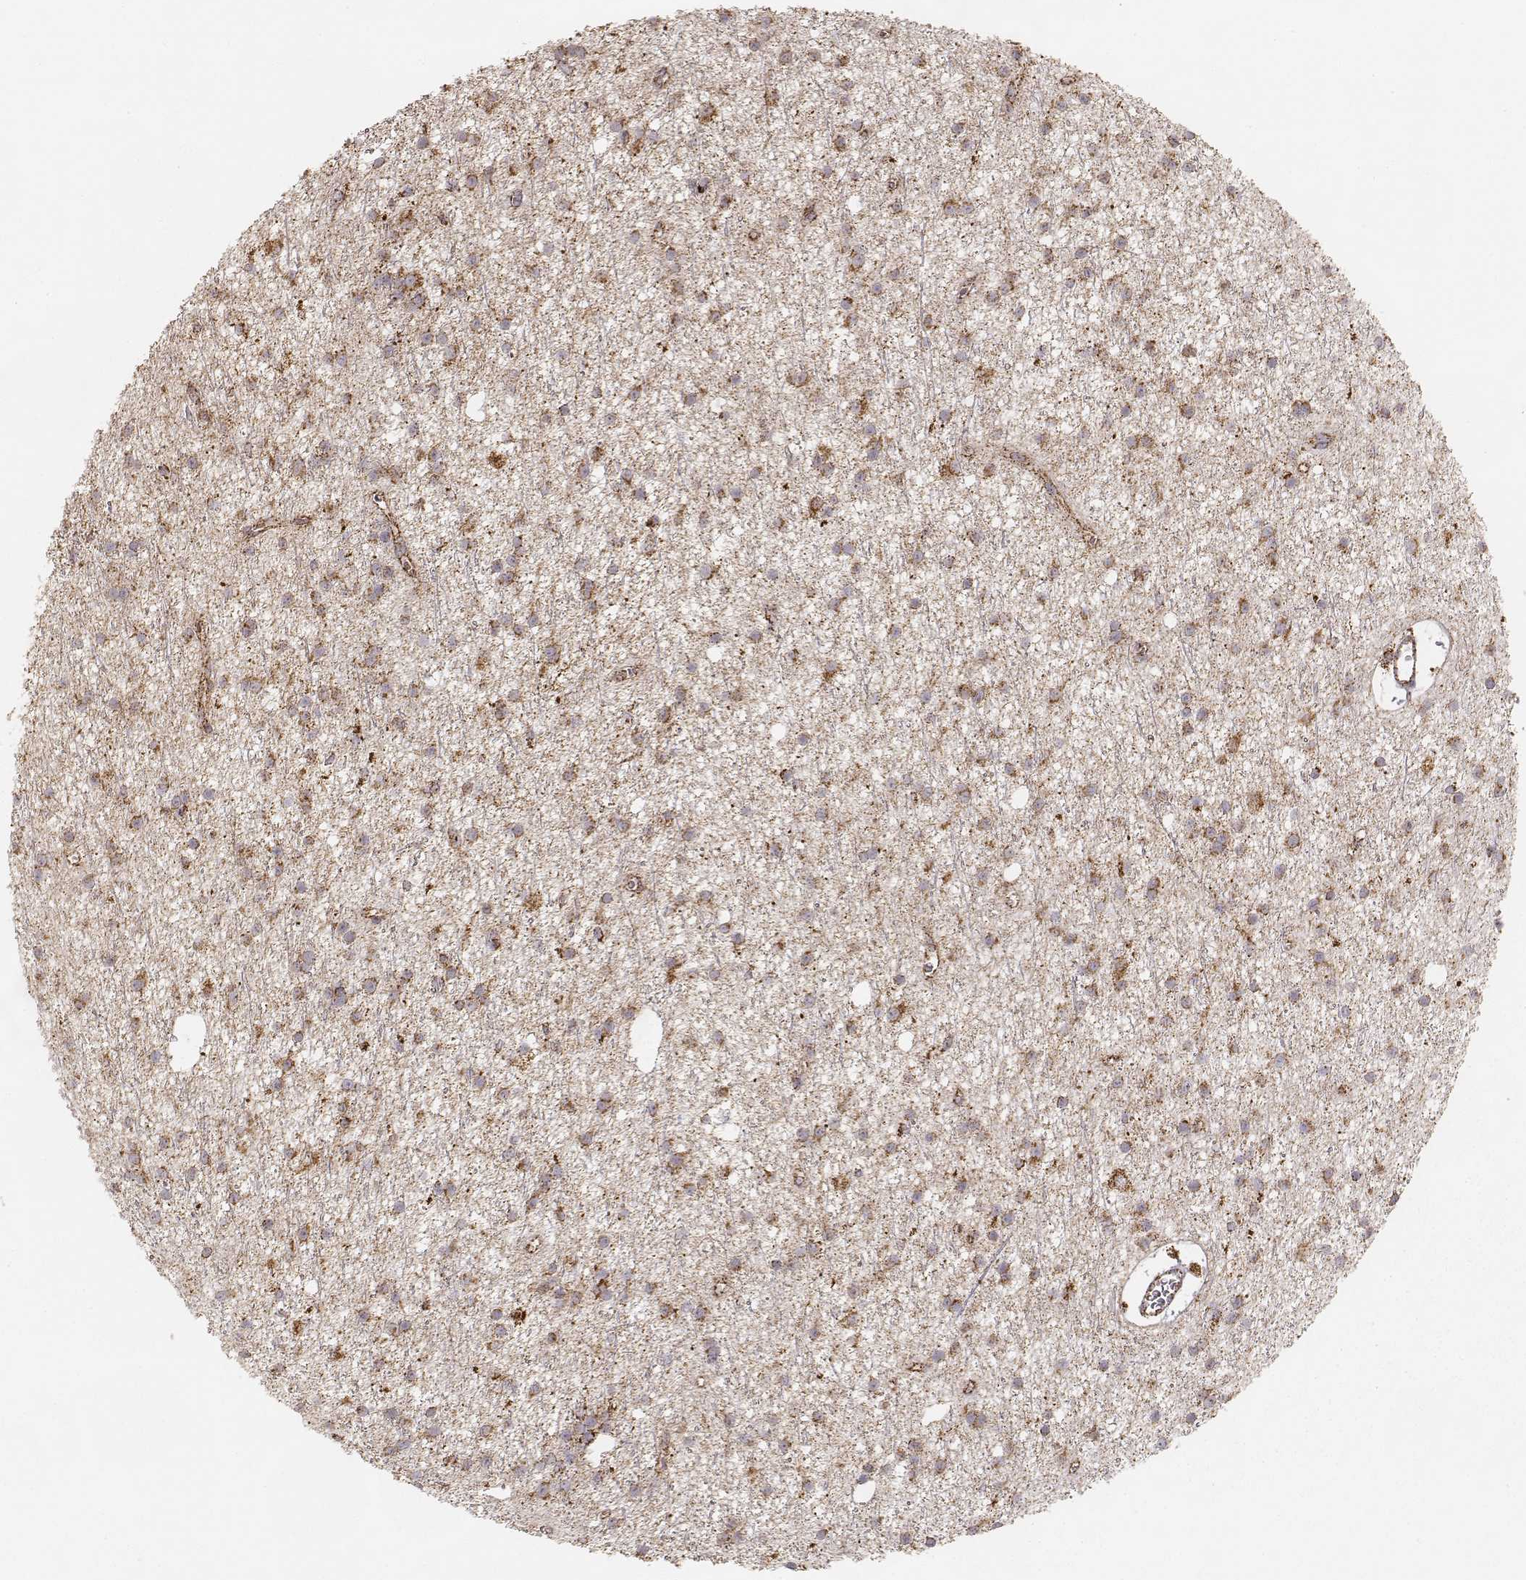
{"staining": {"intensity": "moderate", "quantity": ">75%", "location": "cytoplasmic/membranous"}, "tissue": "glioma", "cell_type": "Tumor cells", "image_type": "cancer", "snomed": [{"axis": "morphology", "description": "Glioma, malignant, Low grade"}, {"axis": "topography", "description": "Brain"}], "caption": "Protein staining of glioma tissue displays moderate cytoplasmic/membranous expression in about >75% of tumor cells.", "gene": "CS", "patient": {"sex": "male", "age": 27}}